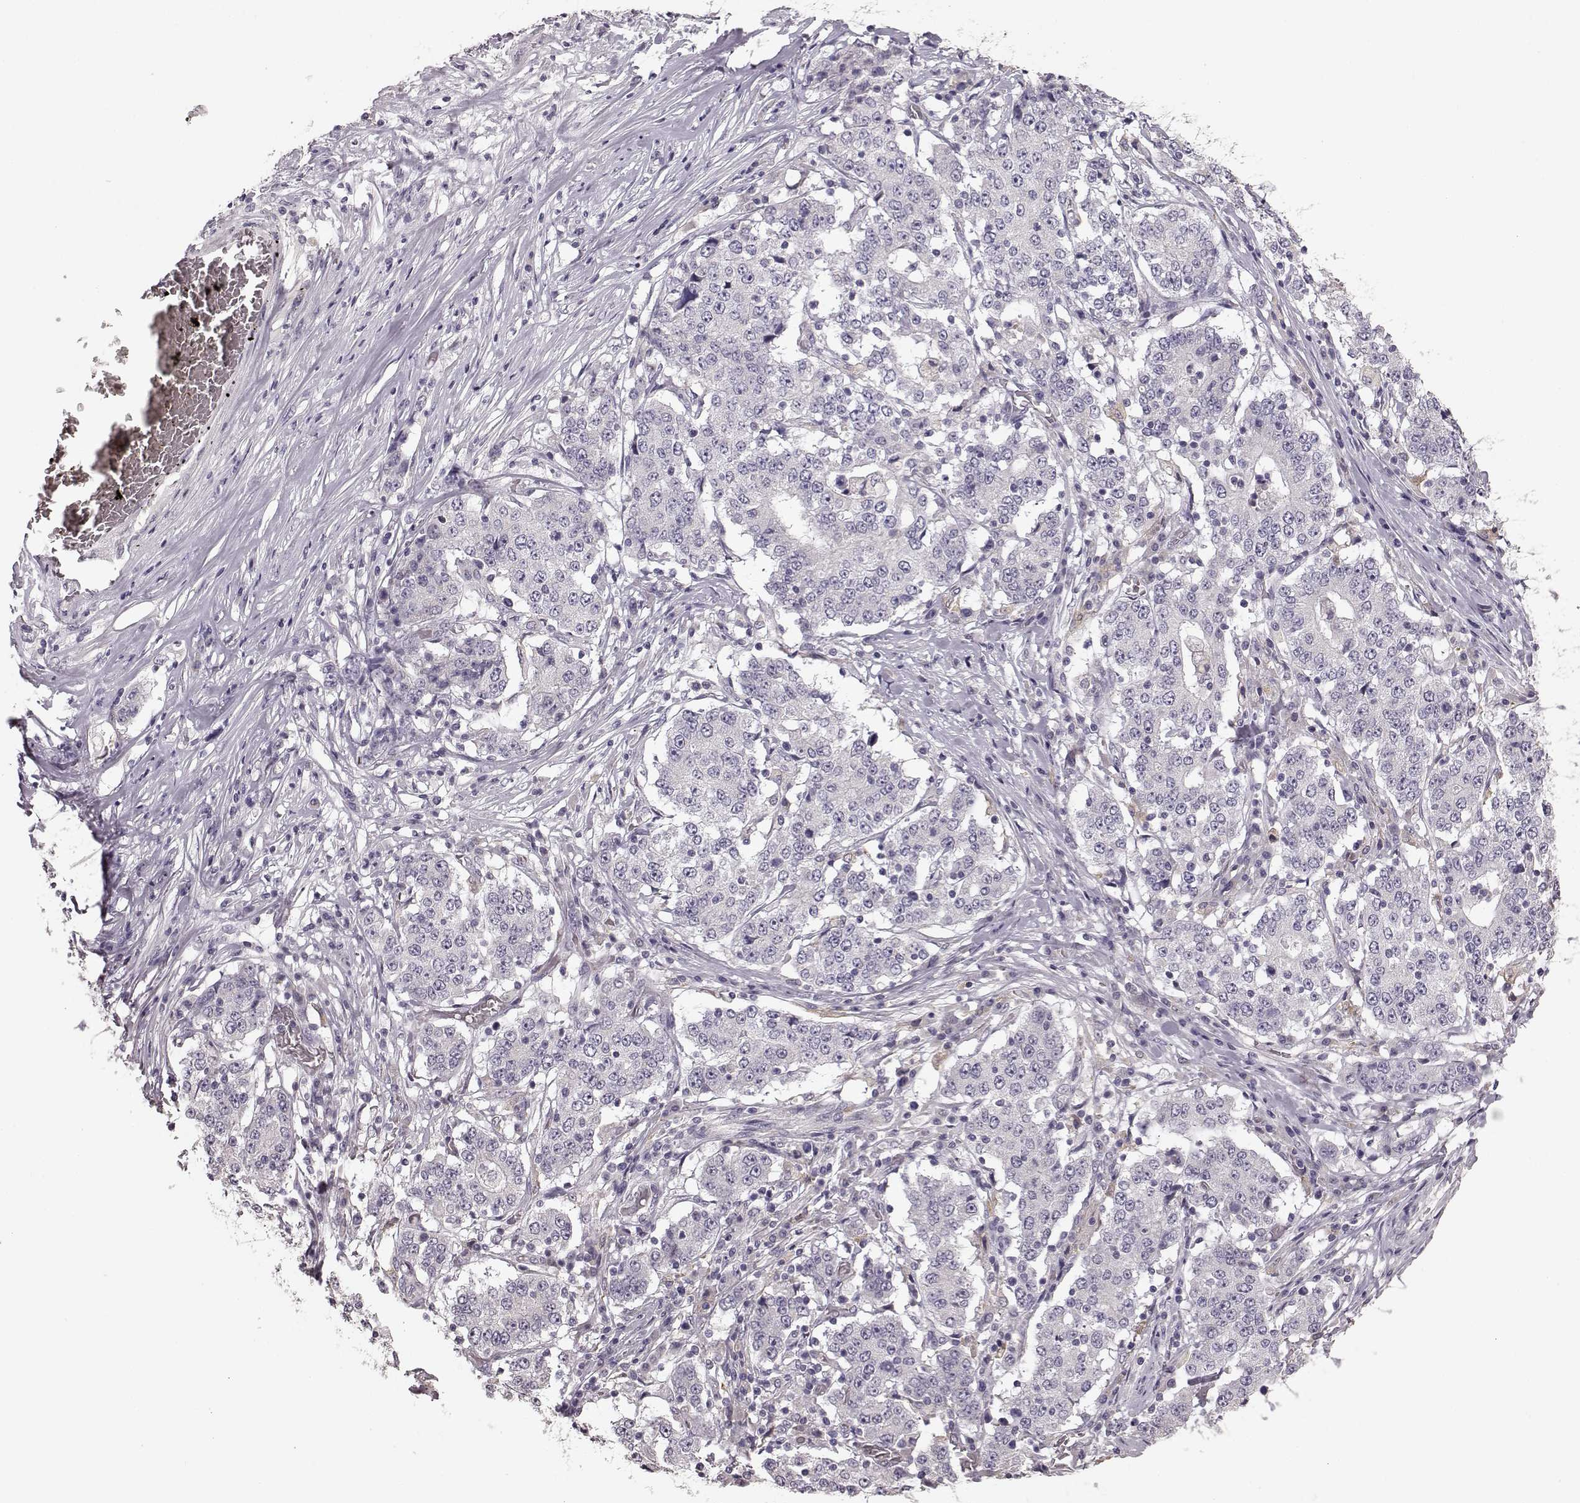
{"staining": {"intensity": "negative", "quantity": "none", "location": "none"}, "tissue": "stomach cancer", "cell_type": "Tumor cells", "image_type": "cancer", "snomed": [{"axis": "morphology", "description": "Adenocarcinoma, NOS"}, {"axis": "topography", "description": "Stomach"}], "caption": "A histopathology image of human adenocarcinoma (stomach) is negative for staining in tumor cells.", "gene": "GHR", "patient": {"sex": "male", "age": 59}}